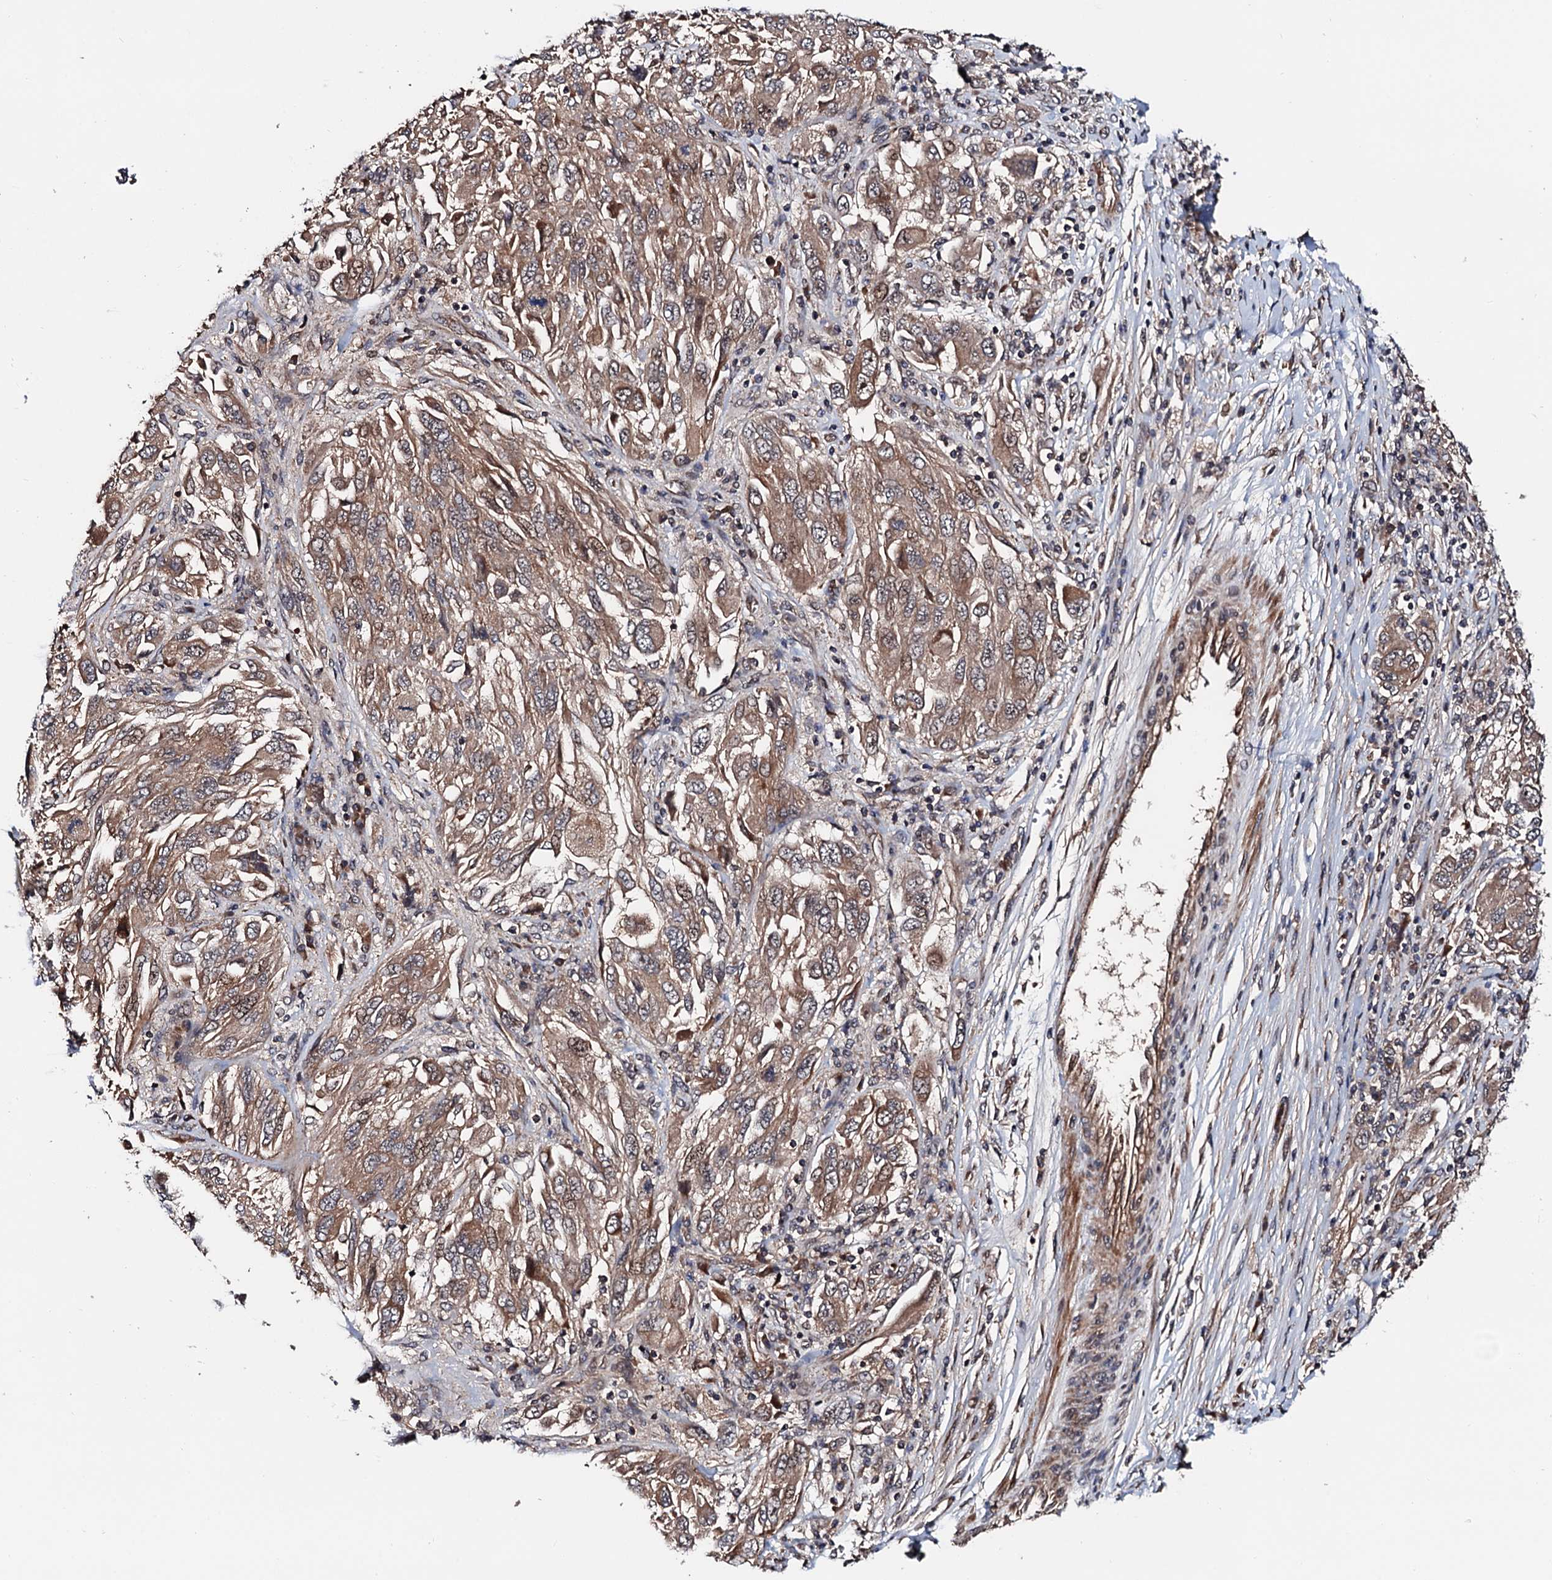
{"staining": {"intensity": "moderate", "quantity": ">75%", "location": "cytoplasmic/membranous,nuclear"}, "tissue": "melanoma", "cell_type": "Tumor cells", "image_type": "cancer", "snomed": [{"axis": "morphology", "description": "Malignant melanoma, NOS"}, {"axis": "topography", "description": "Skin"}], "caption": "IHC micrograph of neoplastic tissue: melanoma stained using immunohistochemistry exhibits medium levels of moderate protein expression localized specifically in the cytoplasmic/membranous and nuclear of tumor cells, appearing as a cytoplasmic/membranous and nuclear brown color.", "gene": "NAA16", "patient": {"sex": "female", "age": 91}}